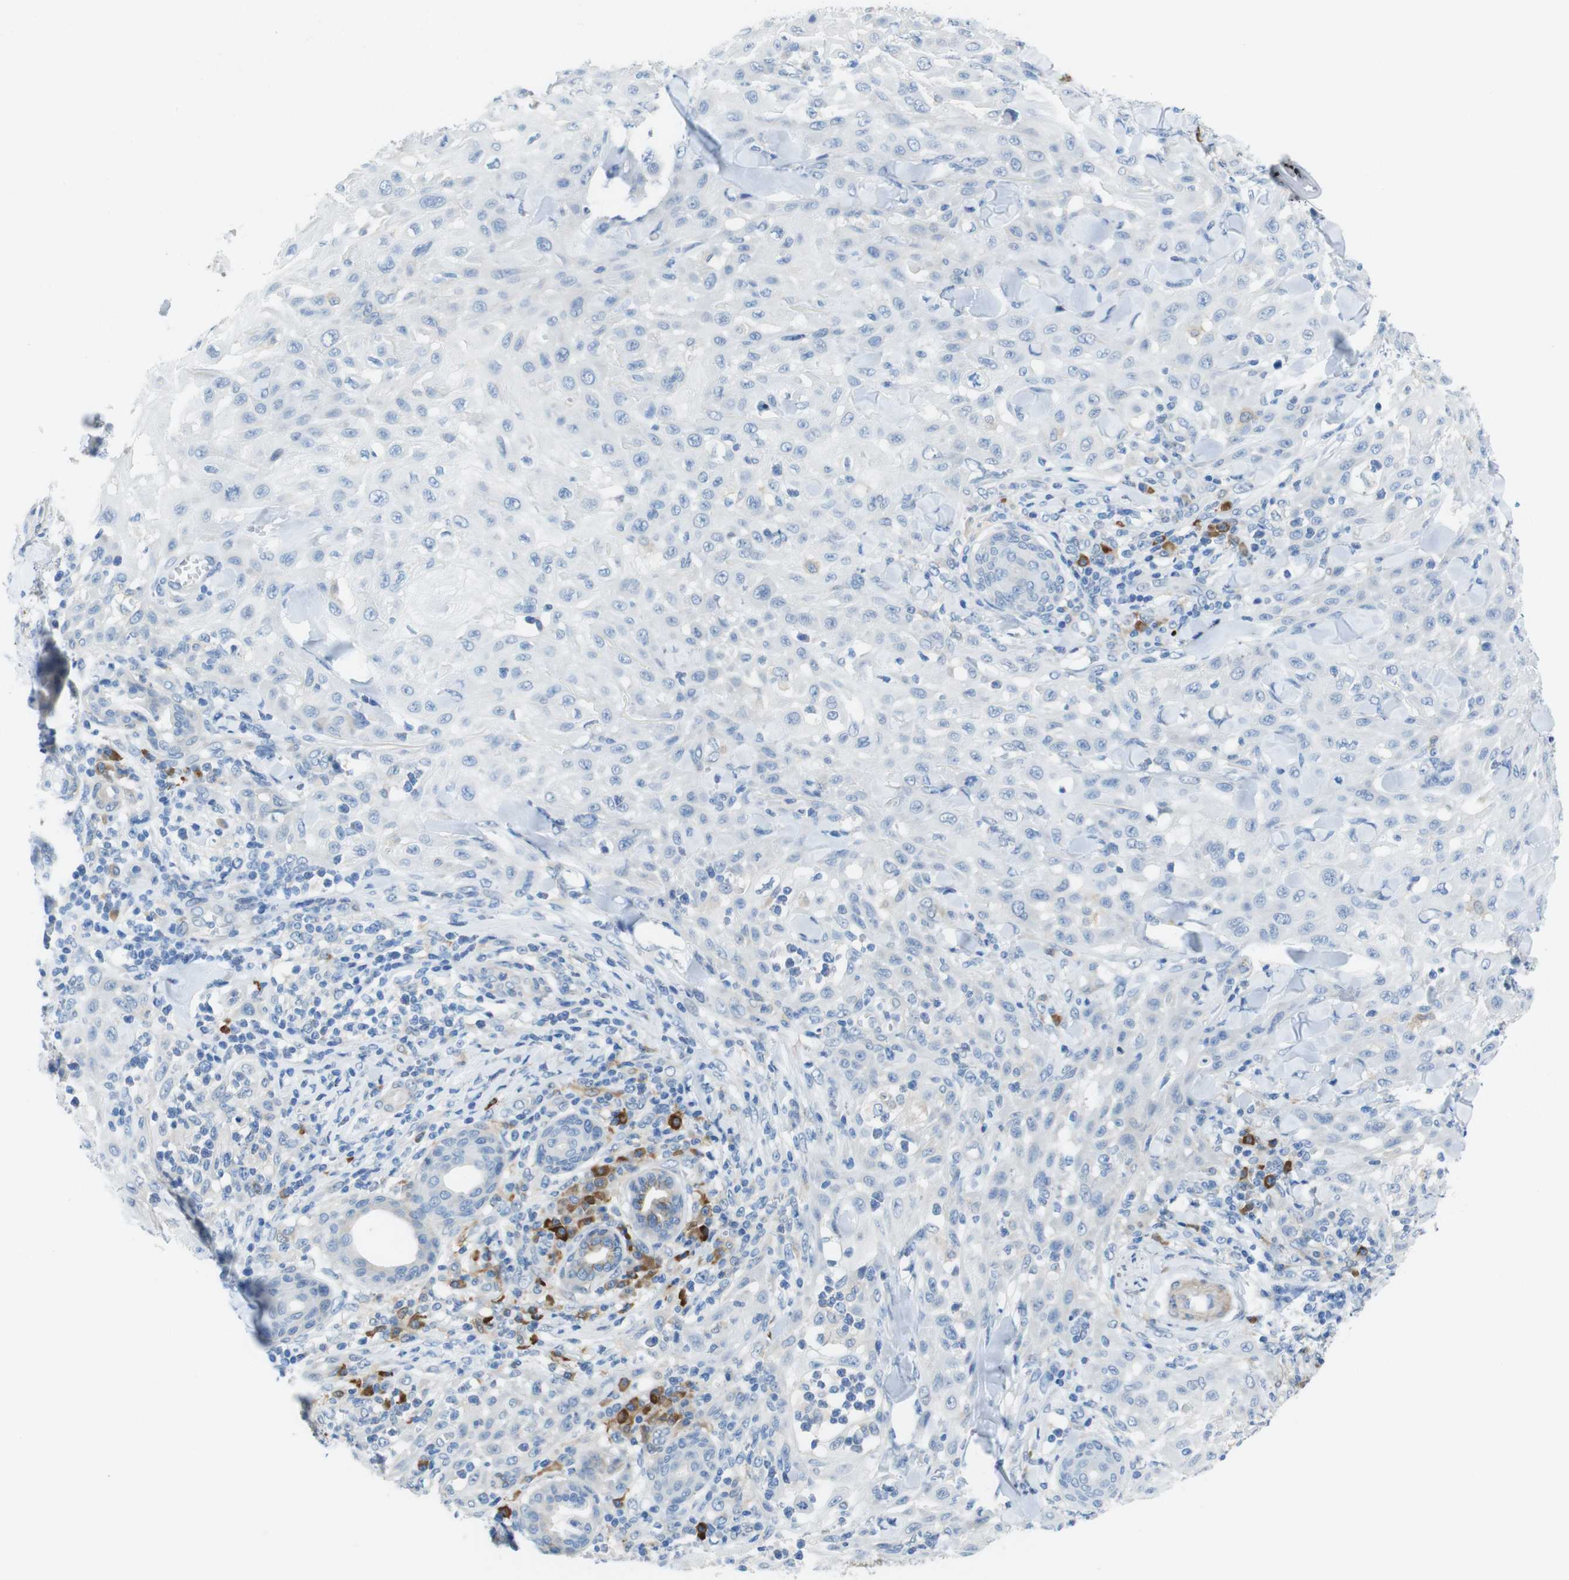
{"staining": {"intensity": "negative", "quantity": "none", "location": "none"}, "tissue": "skin cancer", "cell_type": "Tumor cells", "image_type": "cancer", "snomed": [{"axis": "morphology", "description": "Squamous cell carcinoma, NOS"}, {"axis": "topography", "description": "Skin"}], "caption": "There is no significant positivity in tumor cells of skin cancer (squamous cell carcinoma).", "gene": "CLMN", "patient": {"sex": "male", "age": 24}}